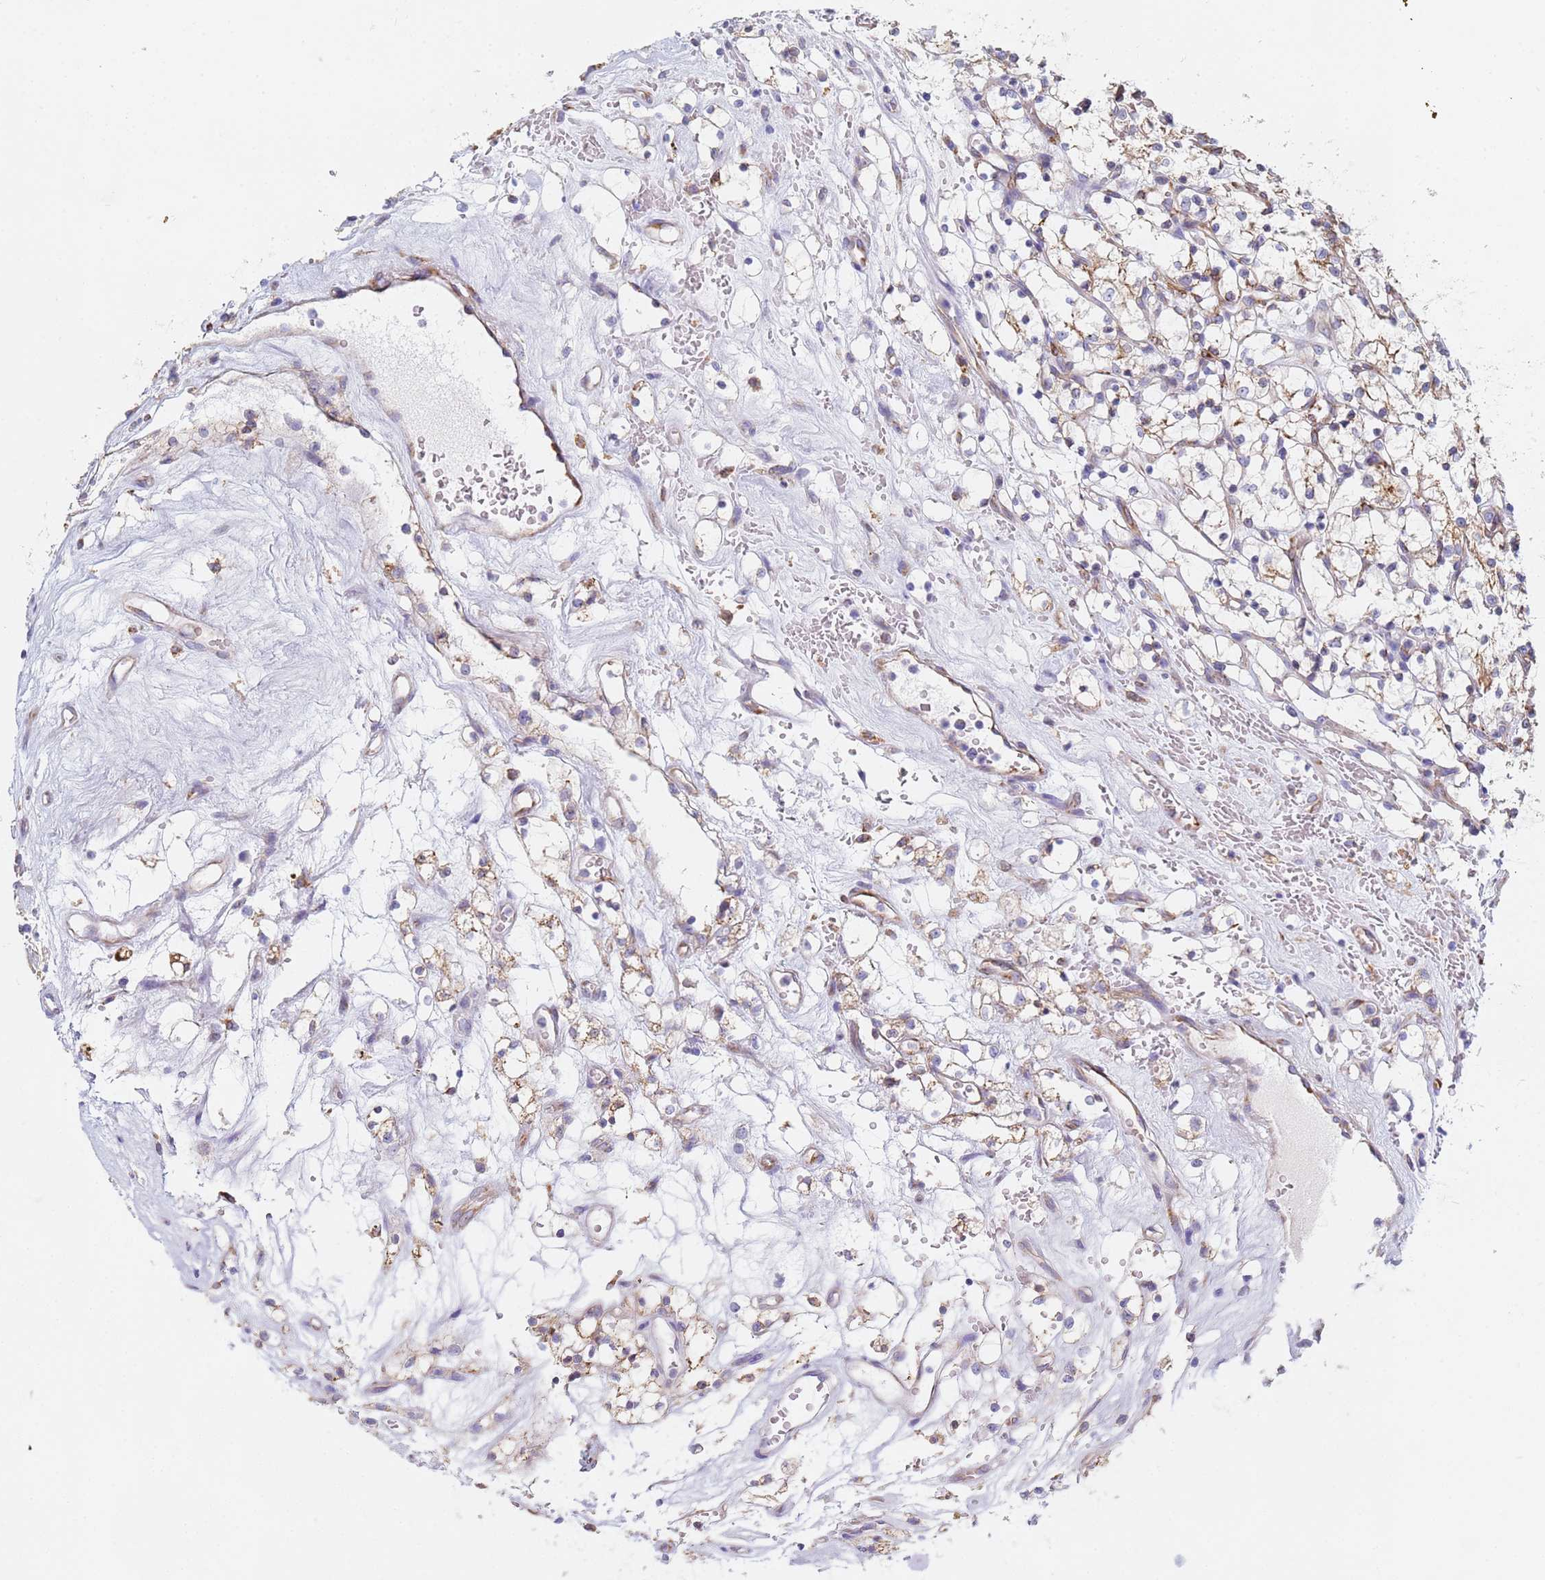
{"staining": {"intensity": "weak", "quantity": "25%-75%", "location": "cytoplasmic/membranous"}, "tissue": "renal cancer", "cell_type": "Tumor cells", "image_type": "cancer", "snomed": [{"axis": "morphology", "description": "Adenocarcinoma, NOS"}, {"axis": "topography", "description": "Kidney"}], "caption": "A low amount of weak cytoplasmic/membranous staining is present in about 25%-75% of tumor cells in renal adenocarcinoma tissue. (DAB (3,3'-diaminobenzidine) IHC, brown staining for protein, blue staining for nuclei).", "gene": "GDAP2", "patient": {"sex": "female", "age": 69}}